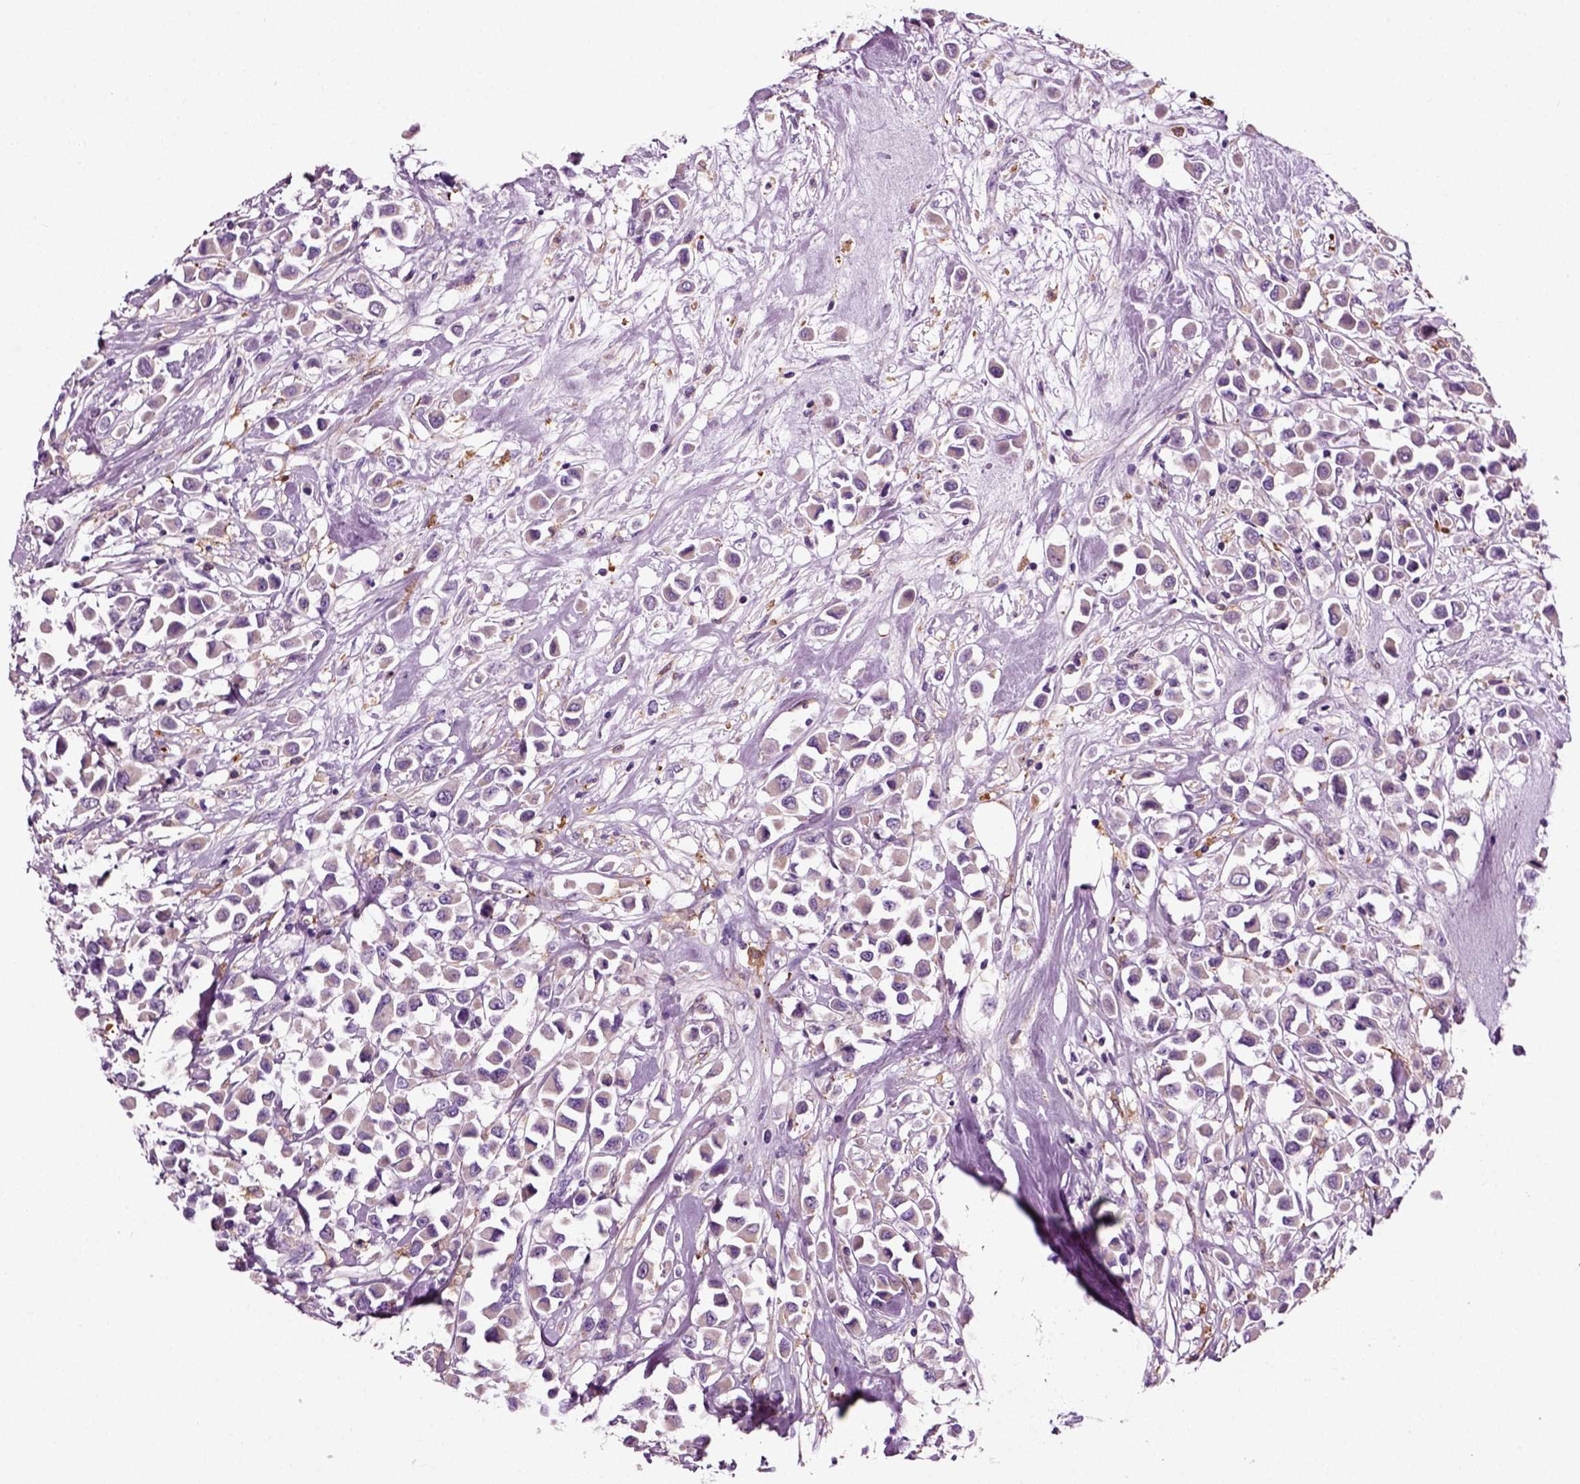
{"staining": {"intensity": "weak", "quantity": "<25%", "location": "cytoplasmic/membranous"}, "tissue": "breast cancer", "cell_type": "Tumor cells", "image_type": "cancer", "snomed": [{"axis": "morphology", "description": "Duct carcinoma"}, {"axis": "topography", "description": "Breast"}], "caption": "An image of human breast cancer is negative for staining in tumor cells.", "gene": "DNAH10", "patient": {"sex": "female", "age": 61}}